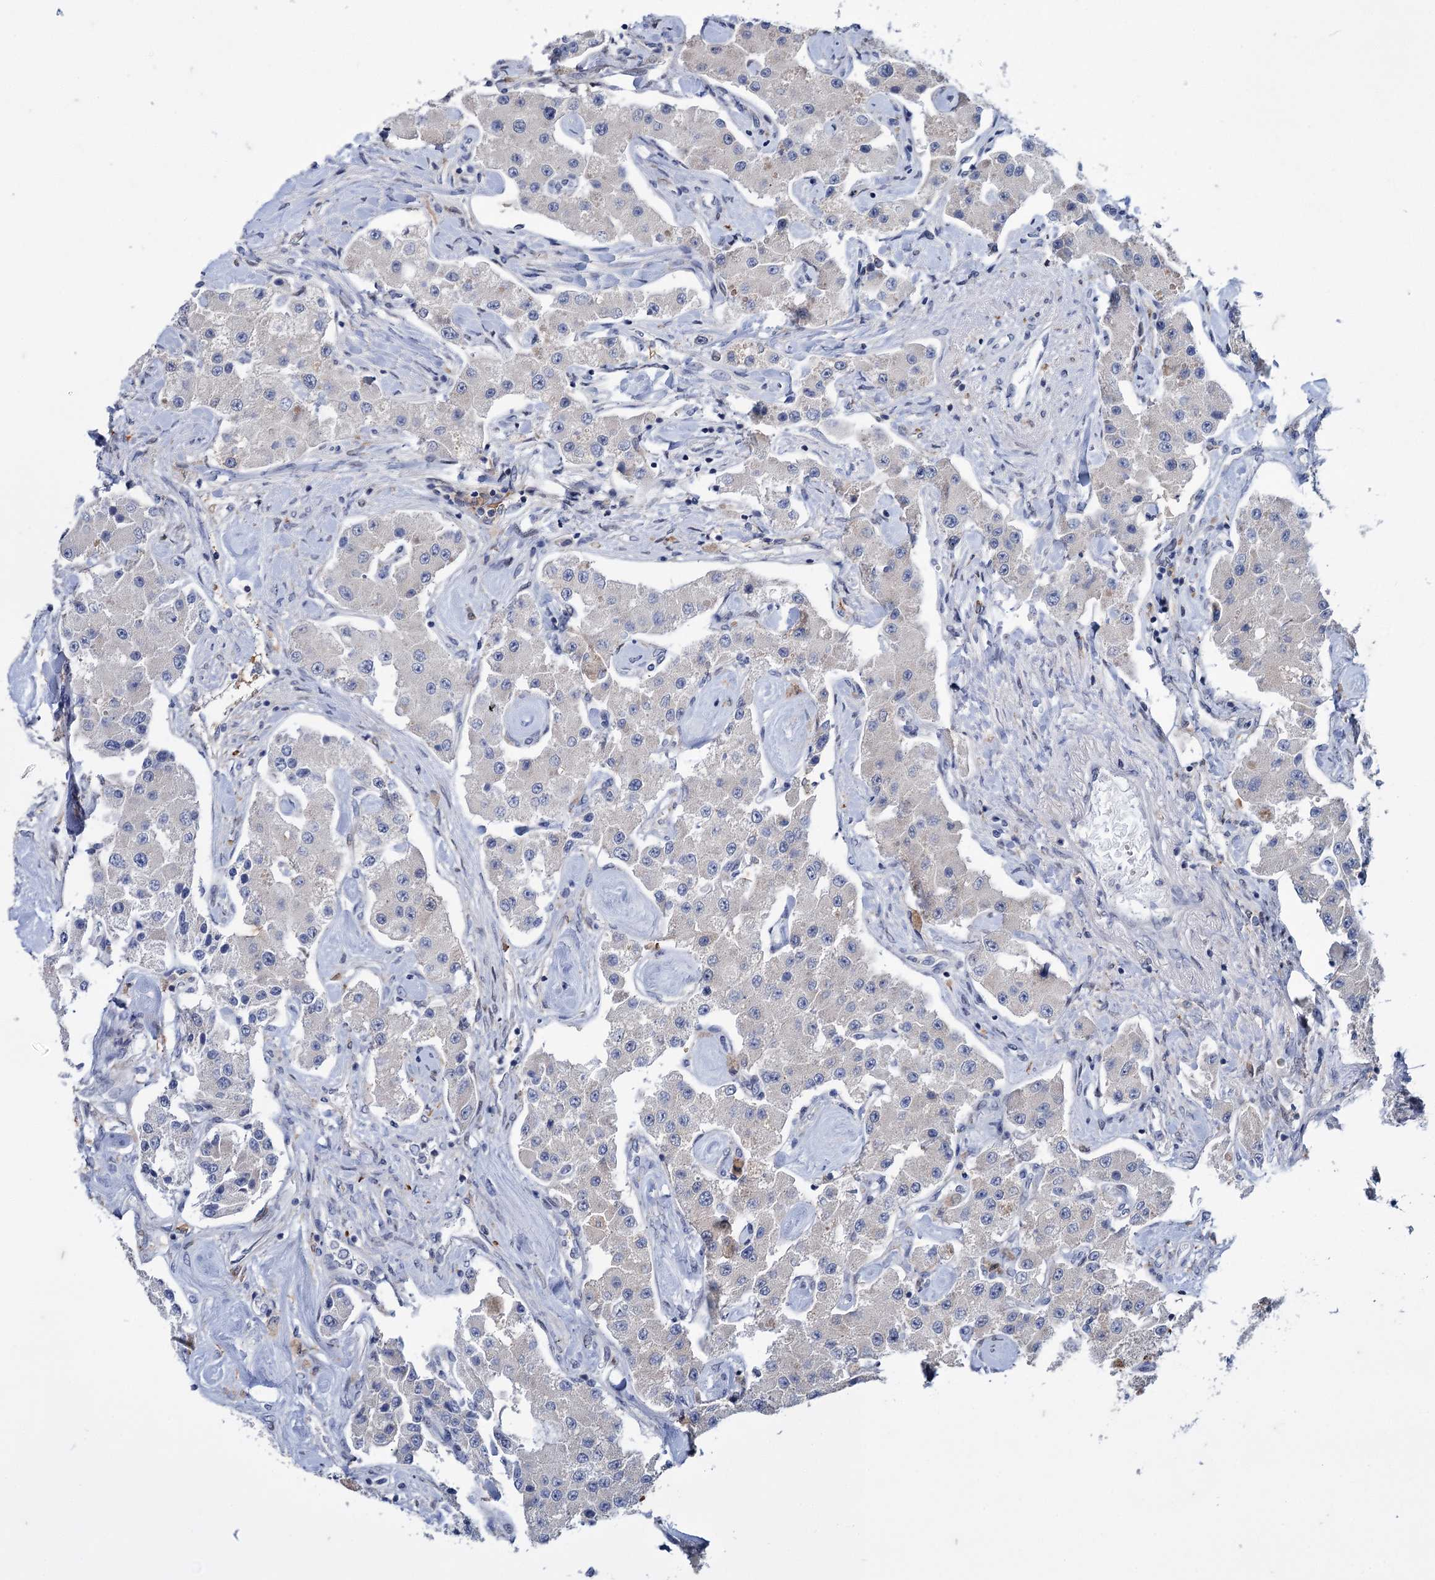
{"staining": {"intensity": "negative", "quantity": "none", "location": "none"}, "tissue": "carcinoid", "cell_type": "Tumor cells", "image_type": "cancer", "snomed": [{"axis": "morphology", "description": "Carcinoid, malignant, NOS"}, {"axis": "topography", "description": "Pancreas"}], "caption": "DAB (3,3'-diaminobenzidine) immunohistochemical staining of carcinoid (malignant) shows no significant staining in tumor cells.", "gene": "MID1IP1", "patient": {"sex": "male", "age": 41}}